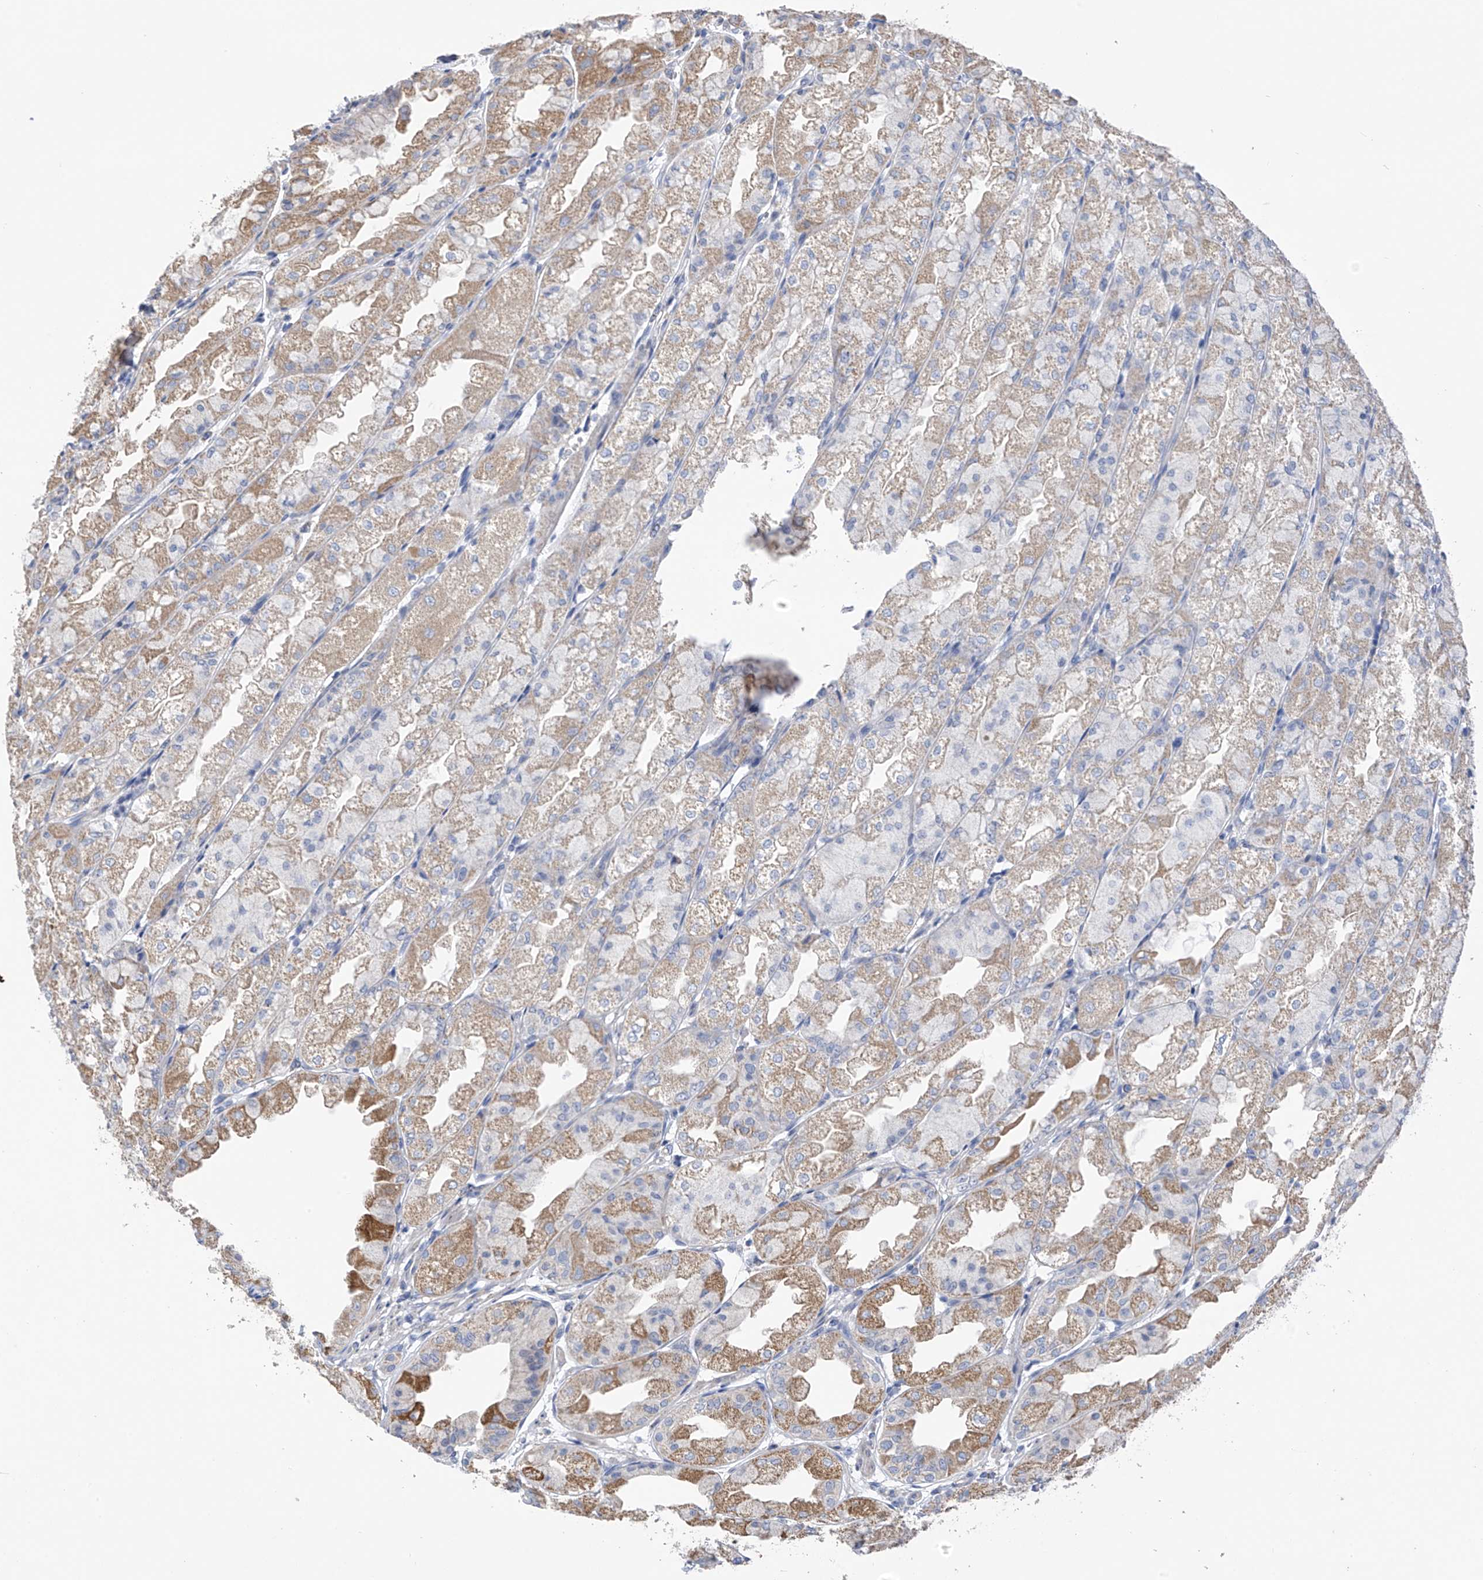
{"staining": {"intensity": "moderate", "quantity": "25%-75%", "location": "cytoplasmic/membranous"}, "tissue": "stomach", "cell_type": "Glandular cells", "image_type": "normal", "snomed": [{"axis": "morphology", "description": "Normal tissue, NOS"}, {"axis": "topography", "description": "Stomach, upper"}], "caption": "The image displays staining of normal stomach, revealing moderate cytoplasmic/membranous protein staining (brown color) within glandular cells. The staining was performed using DAB (3,3'-diaminobenzidine) to visualize the protein expression in brown, while the nuclei were stained in blue with hematoxylin (Magnification: 20x).", "gene": "SYN3", "patient": {"sex": "male", "age": 47}}